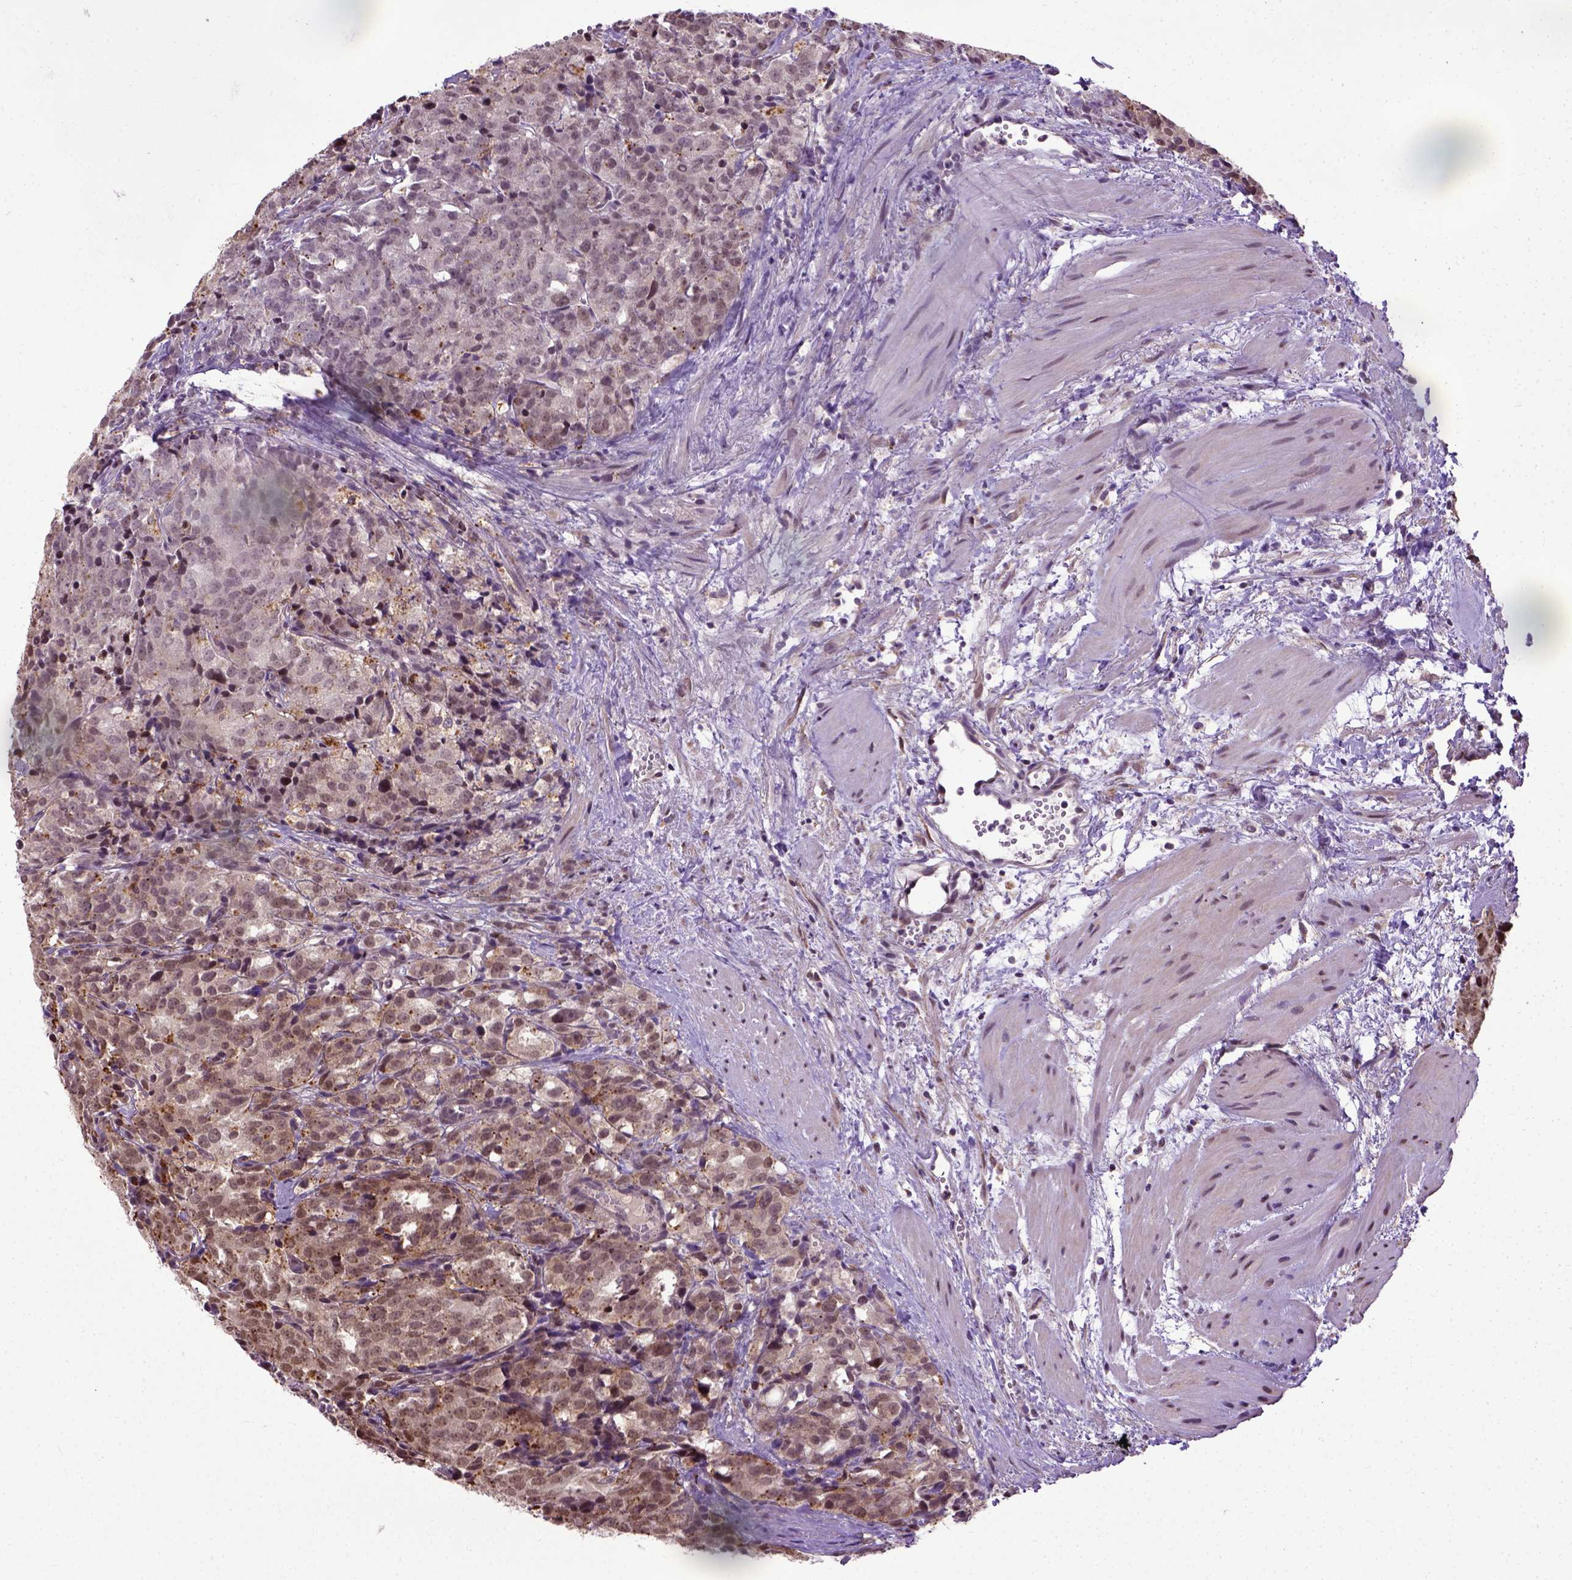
{"staining": {"intensity": "moderate", "quantity": ">75%", "location": "nuclear"}, "tissue": "prostate cancer", "cell_type": "Tumor cells", "image_type": "cancer", "snomed": [{"axis": "morphology", "description": "Adenocarcinoma, High grade"}, {"axis": "topography", "description": "Prostate"}], "caption": "A brown stain shows moderate nuclear staining of a protein in prostate cancer (adenocarcinoma (high-grade)) tumor cells. Nuclei are stained in blue.", "gene": "UBA3", "patient": {"sex": "male", "age": 53}}